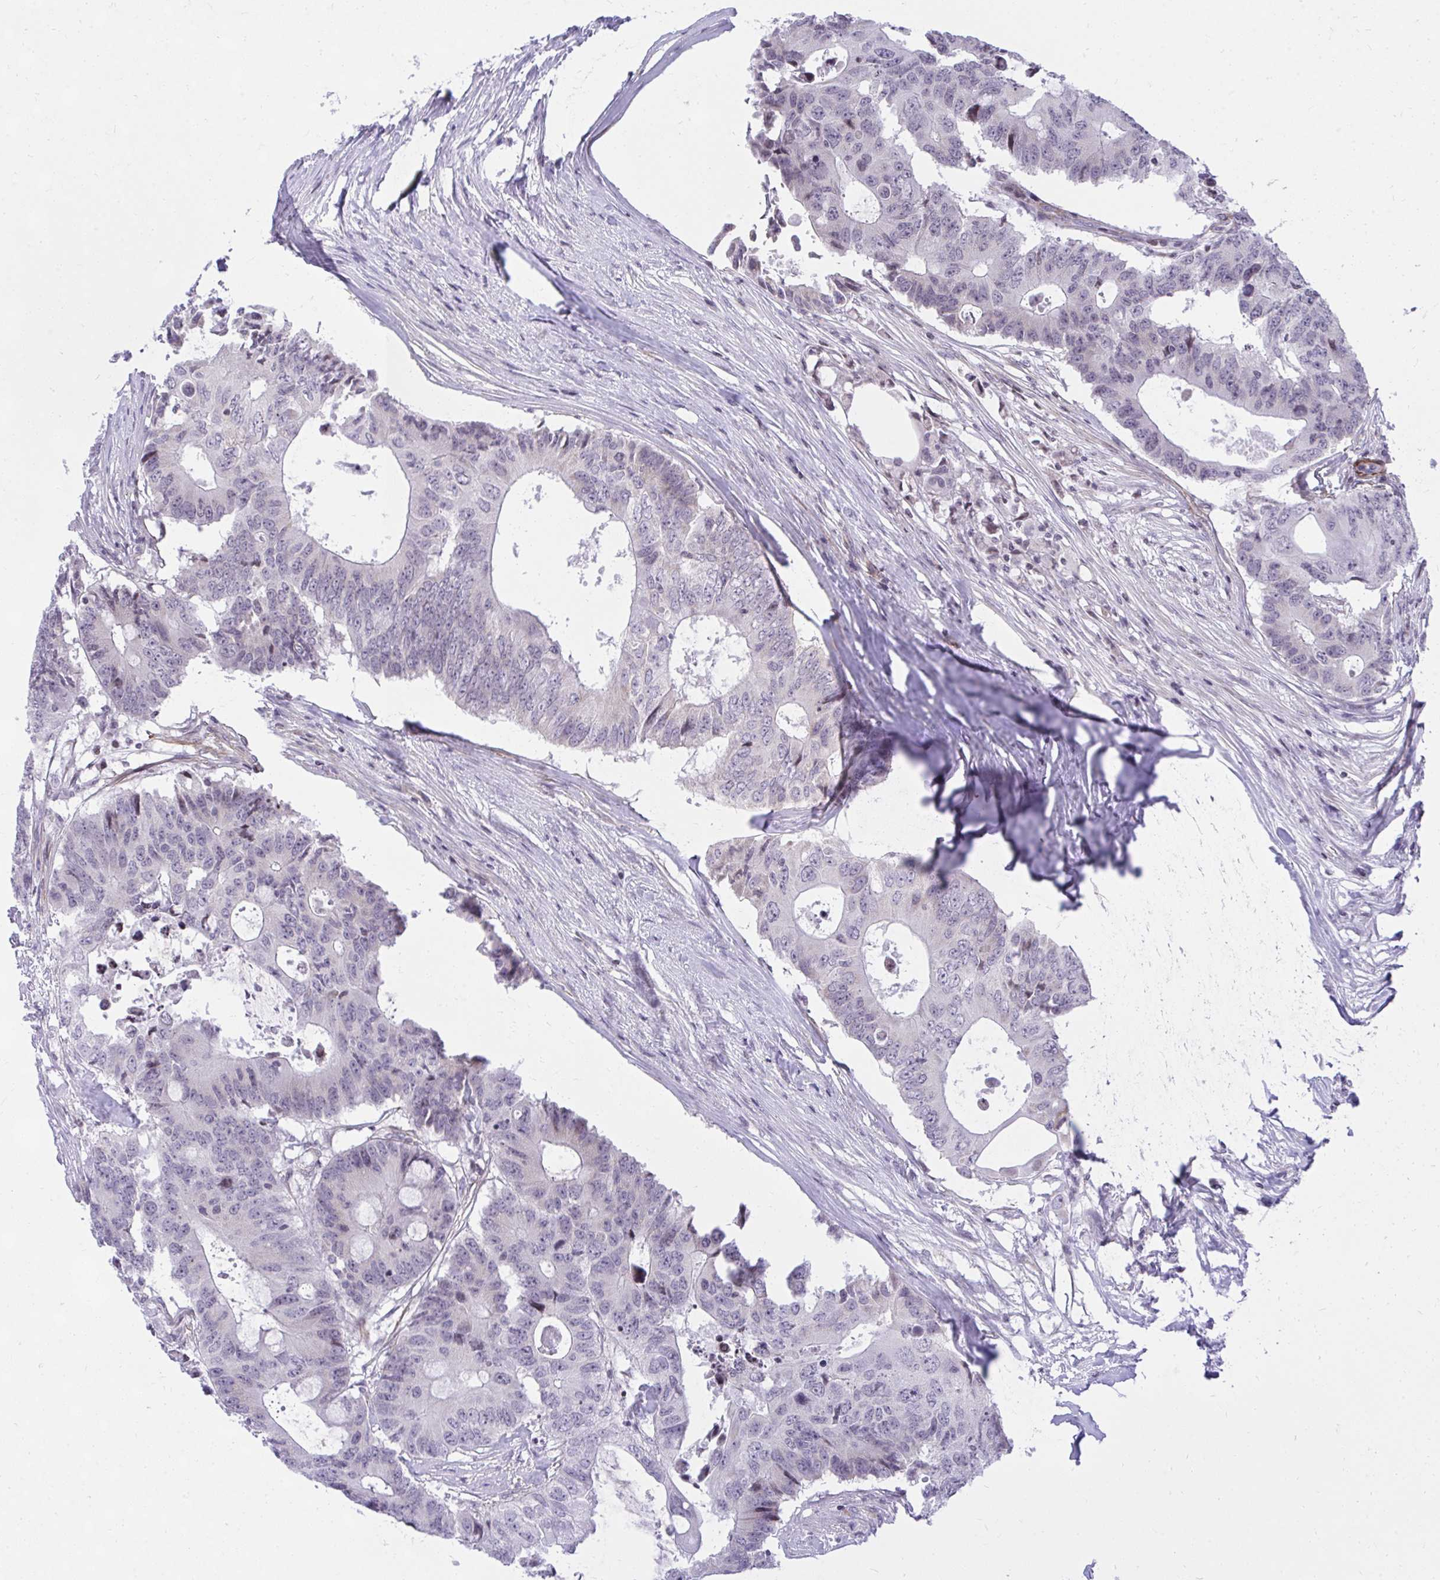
{"staining": {"intensity": "negative", "quantity": "none", "location": "none"}, "tissue": "colorectal cancer", "cell_type": "Tumor cells", "image_type": "cancer", "snomed": [{"axis": "morphology", "description": "Adenocarcinoma, NOS"}, {"axis": "topography", "description": "Colon"}], "caption": "This is a micrograph of IHC staining of adenocarcinoma (colorectal), which shows no staining in tumor cells.", "gene": "KCNN4", "patient": {"sex": "male", "age": 71}}